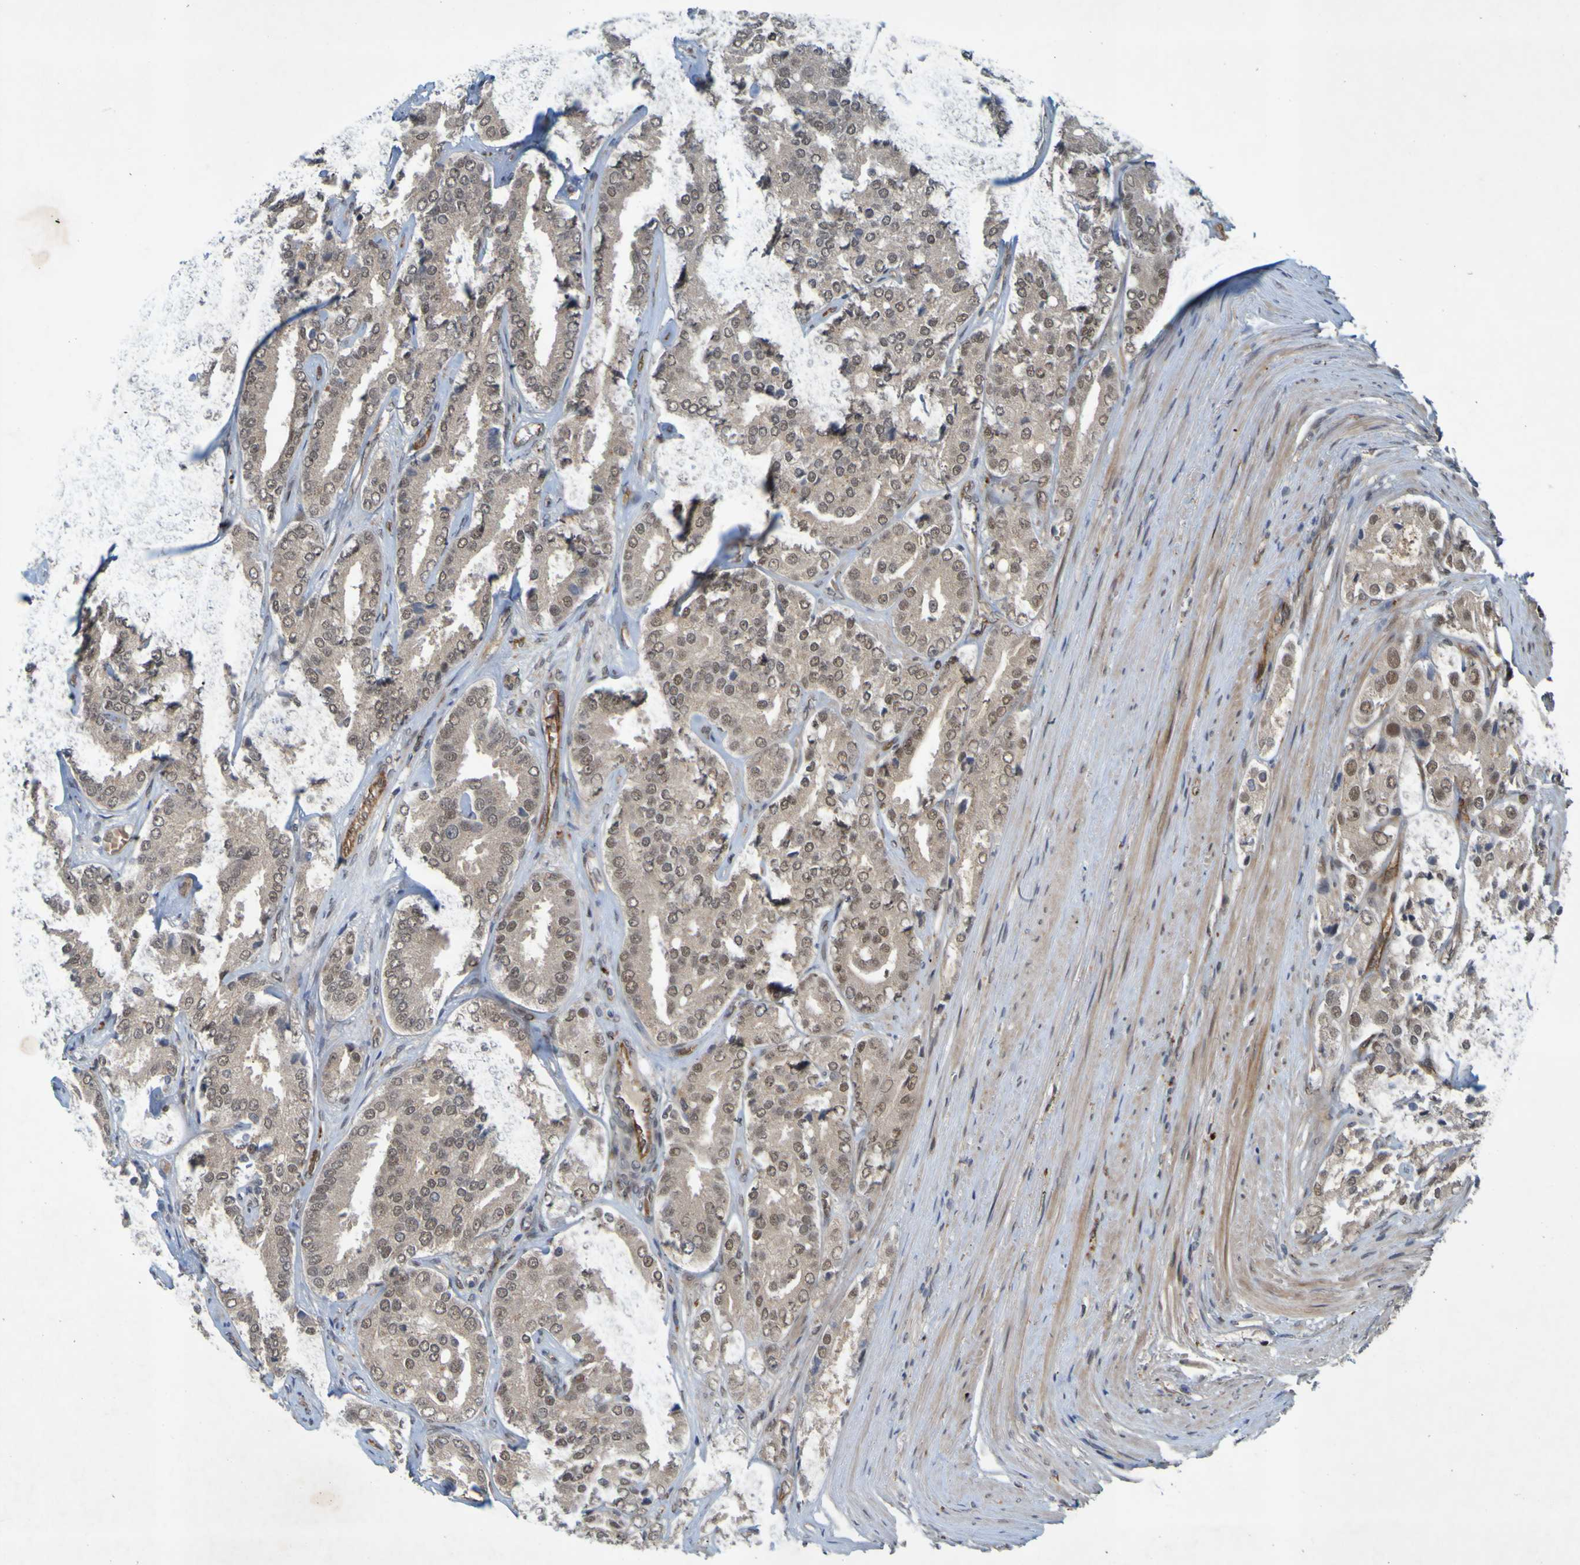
{"staining": {"intensity": "moderate", "quantity": ">75%", "location": "cytoplasmic/membranous,nuclear"}, "tissue": "prostate cancer", "cell_type": "Tumor cells", "image_type": "cancer", "snomed": [{"axis": "morphology", "description": "Adenocarcinoma, High grade"}, {"axis": "topography", "description": "Prostate"}], "caption": "Human prostate cancer stained with a protein marker shows moderate staining in tumor cells.", "gene": "MCPH1", "patient": {"sex": "male", "age": 65}}